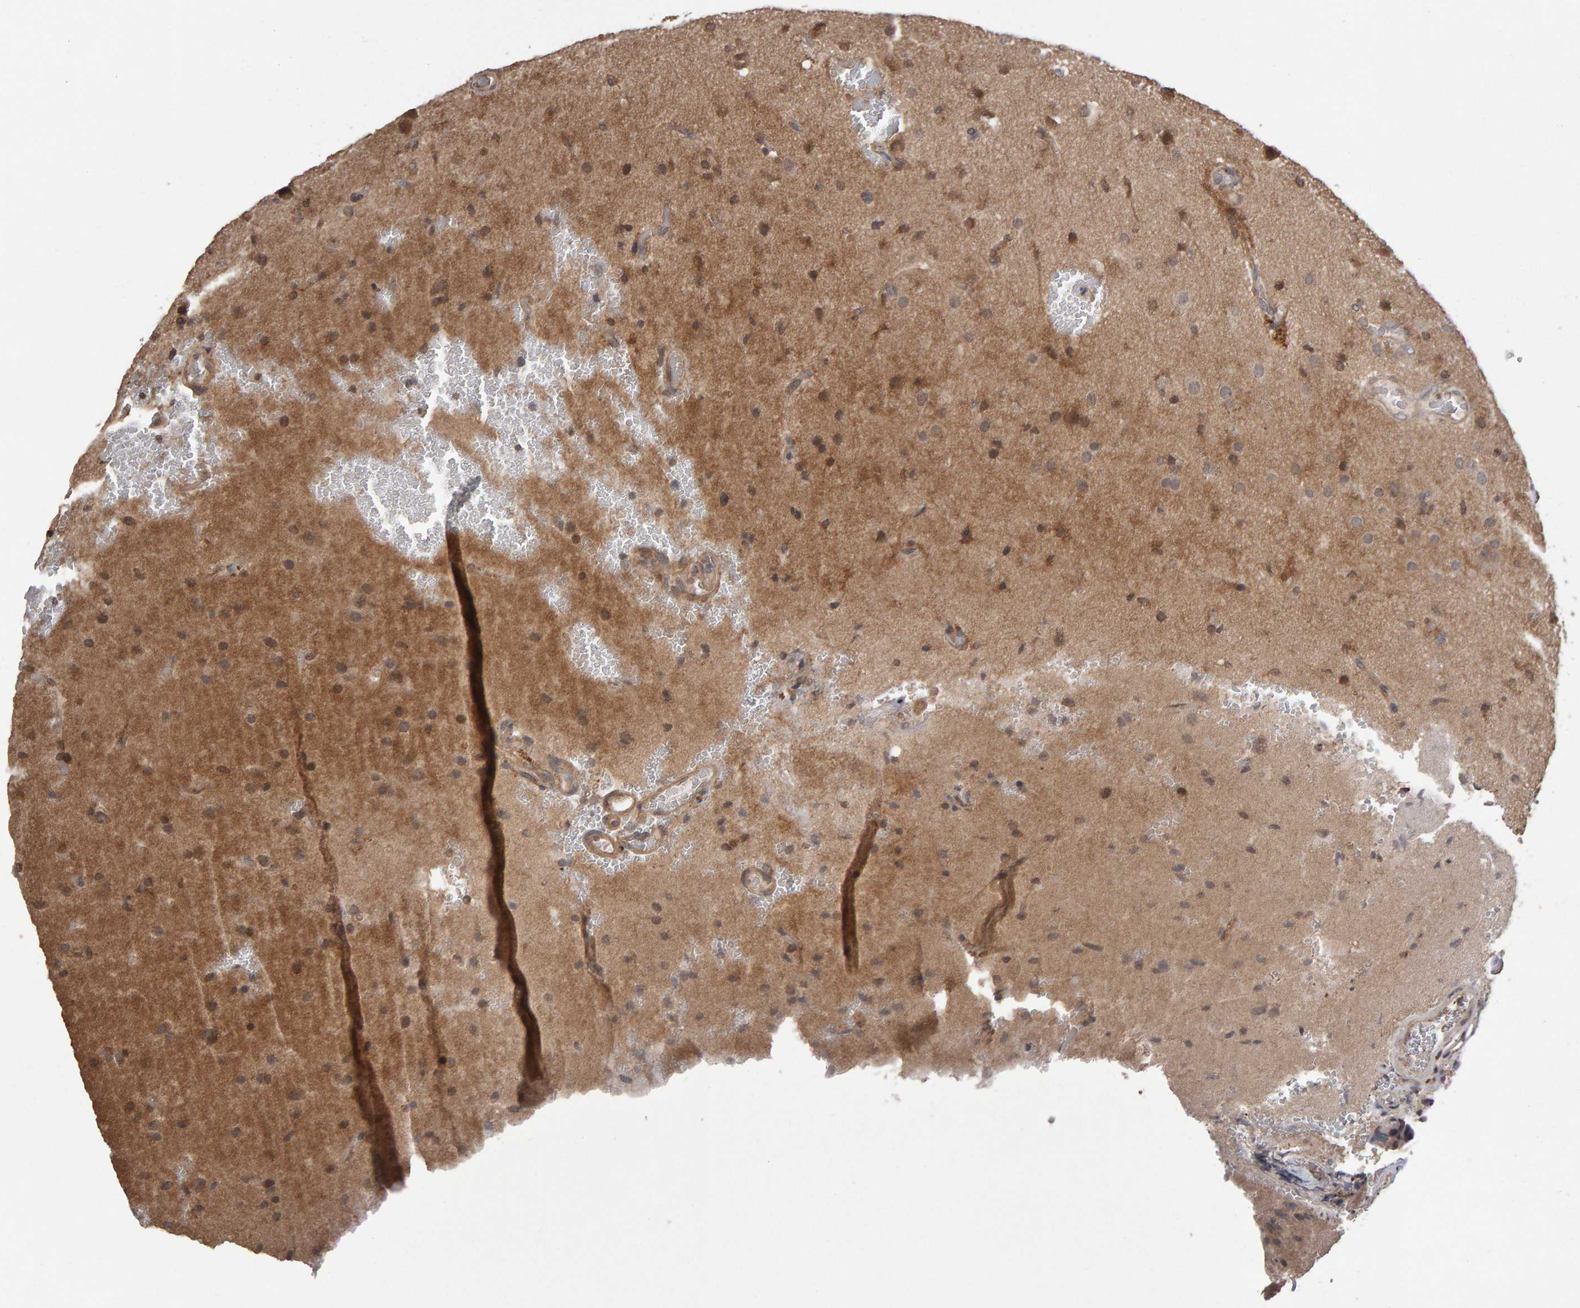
{"staining": {"intensity": "weak", "quantity": ">75%", "location": "cytoplasmic/membranous"}, "tissue": "glioma", "cell_type": "Tumor cells", "image_type": "cancer", "snomed": [{"axis": "morphology", "description": "Normal tissue, NOS"}, {"axis": "morphology", "description": "Glioma, malignant, High grade"}, {"axis": "topography", "description": "Cerebral cortex"}], "caption": "A high-resolution micrograph shows immunohistochemistry (IHC) staining of glioma, which shows weak cytoplasmic/membranous expression in about >75% of tumor cells.", "gene": "SCRIB", "patient": {"sex": "male", "age": 77}}